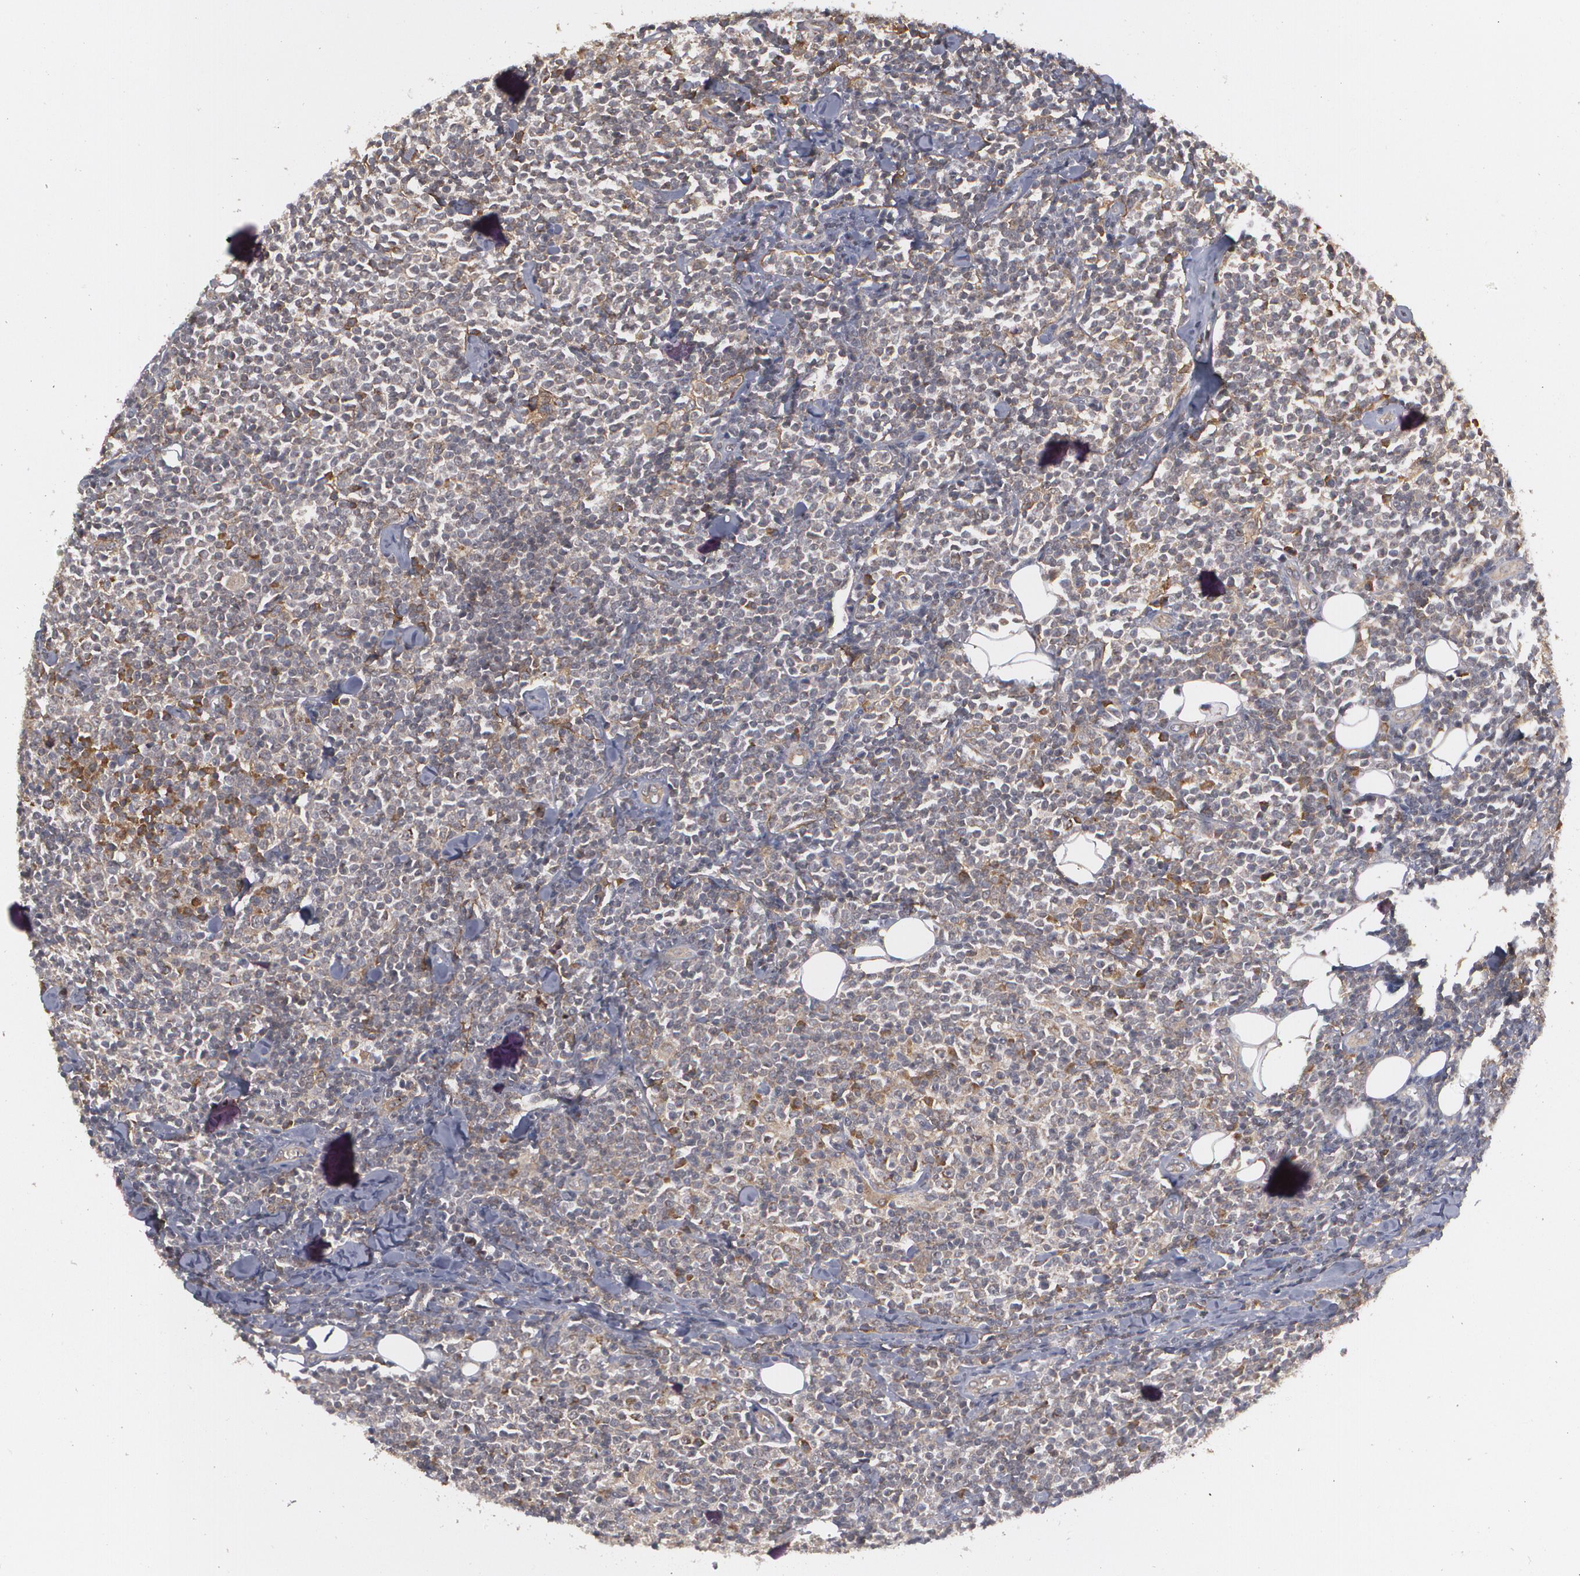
{"staining": {"intensity": "moderate", "quantity": "25%-75%", "location": "cytoplasmic/membranous"}, "tissue": "lymphoma", "cell_type": "Tumor cells", "image_type": "cancer", "snomed": [{"axis": "morphology", "description": "Malignant lymphoma, non-Hodgkin's type, Low grade"}, {"axis": "topography", "description": "Soft tissue"}], "caption": "This is an image of IHC staining of lymphoma, which shows moderate positivity in the cytoplasmic/membranous of tumor cells.", "gene": "BMP6", "patient": {"sex": "male", "age": 92}}